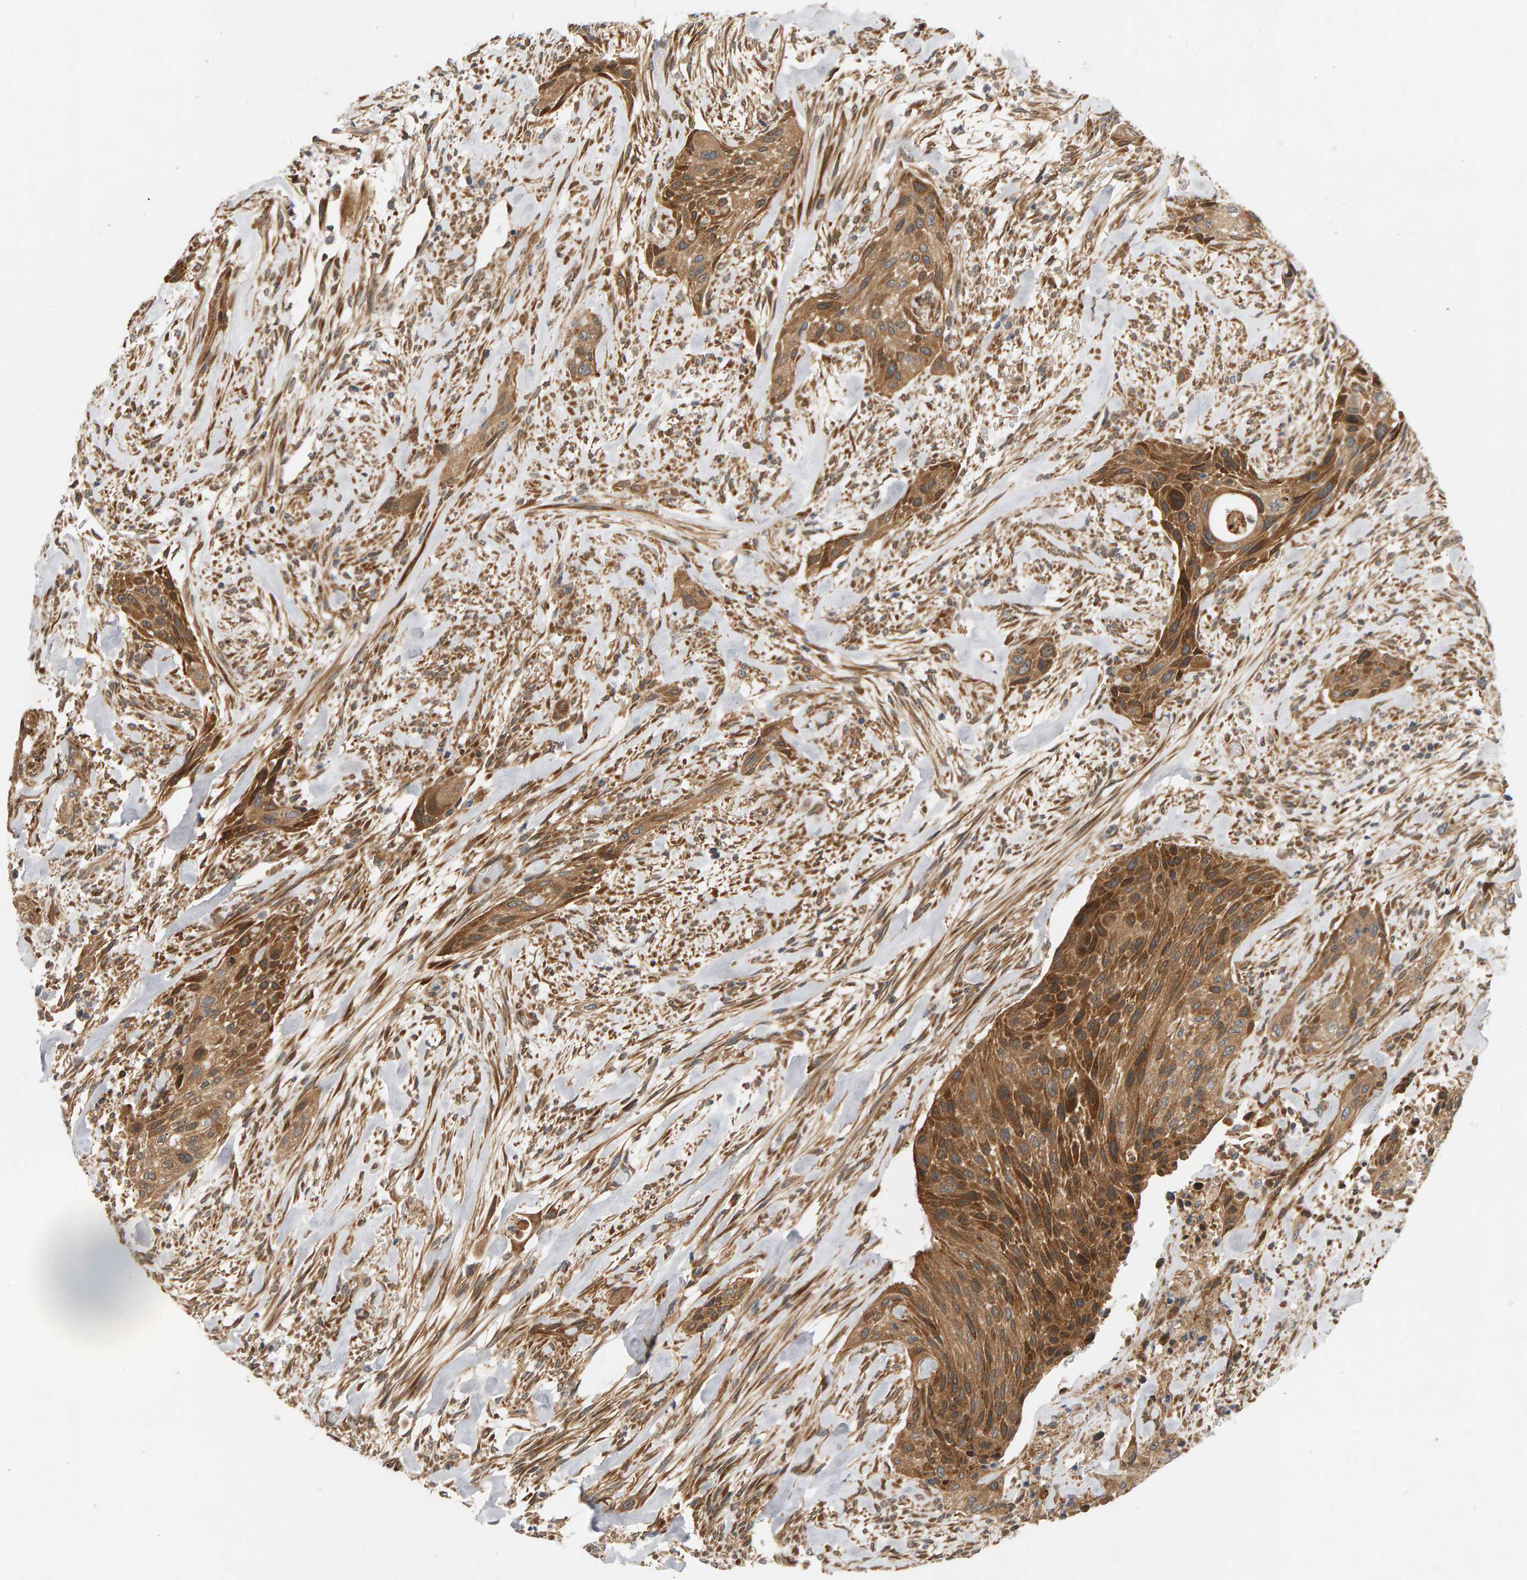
{"staining": {"intensity": "moderate", "quantity": ">75%", "location": "cytoplasmic/membranous"}, "tissue": "urothelial cancer", "cell_type": "Tumor cells", "image_type": "cancer", "snomed": [{"axis": "morphology", "description": "Urothelial carcinoma, Low grade"}, {"axis": "morphology", "description": "Urothelial carcinoma, High grade"}, {"axis": "topography", "description": "Urinary bladder"}], "caption": "A high-resolution photomicrograph shows IHC staining of high-grade urothelial carcinoma, which demonstrates moderate cytoplasmic/membranous expression in approximately >75% of tumor cells.", "gene": "BAHCC1", "patient": {"sex": "male", "age": 35}}